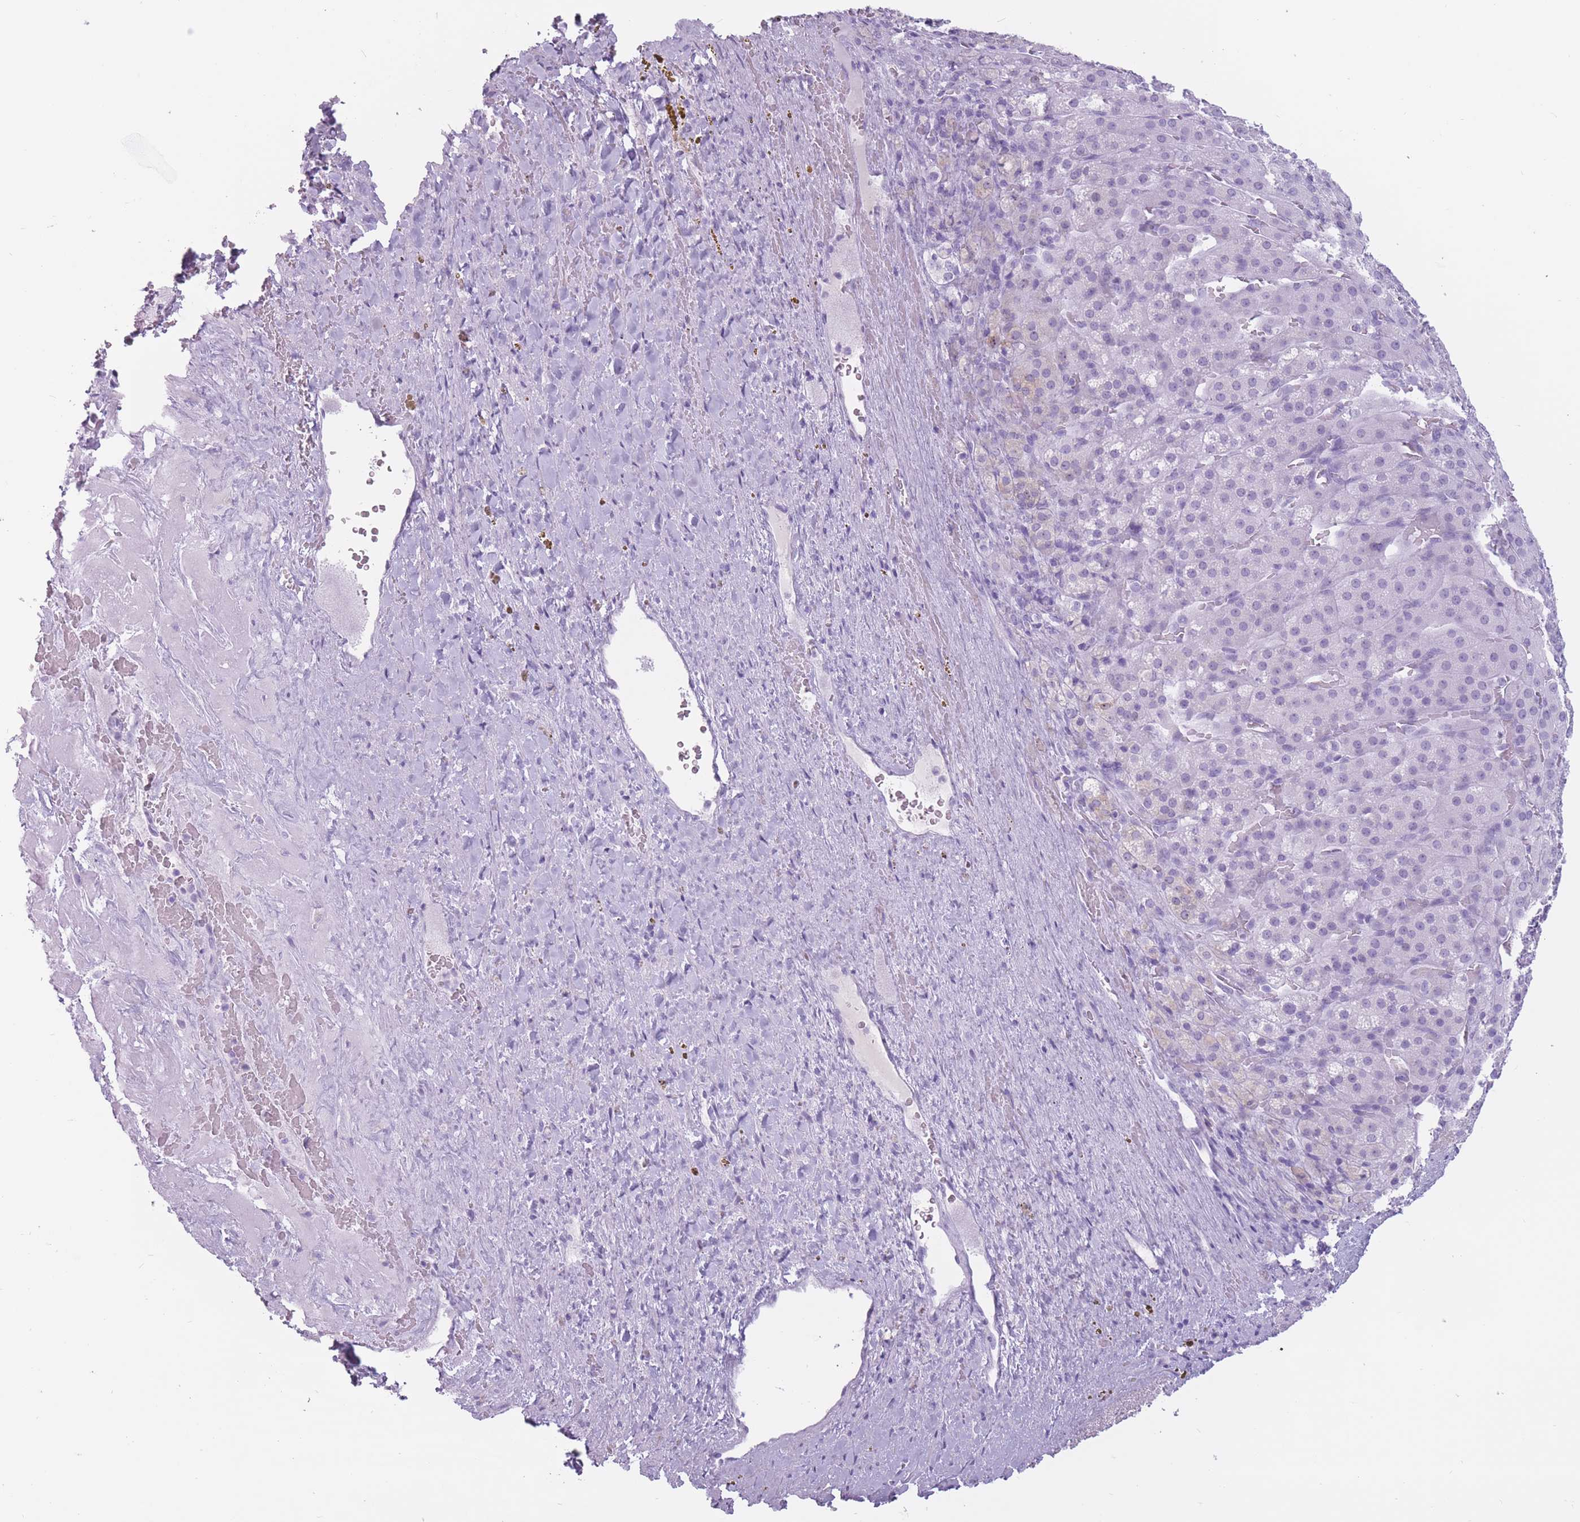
{"staining": {"intensity": "negative", "quantity": "none", "location": "none"}, "tissue": "adrenal gland", "cell_type": "Glandular cells", "image_type": "normal", "snomed": [{"axis": "morphology", "description": "Normal tissue, NOS"}, {"axis": "topography", "description": "Adrenal gland"}], "caption": "An immunohistochemistry micrograph of normal adrenal gland is shown. There is no staining in glandular cells of adrenal gland.", "gene": "PNMA3", "patient": {"sex": "female", "age": 41}}